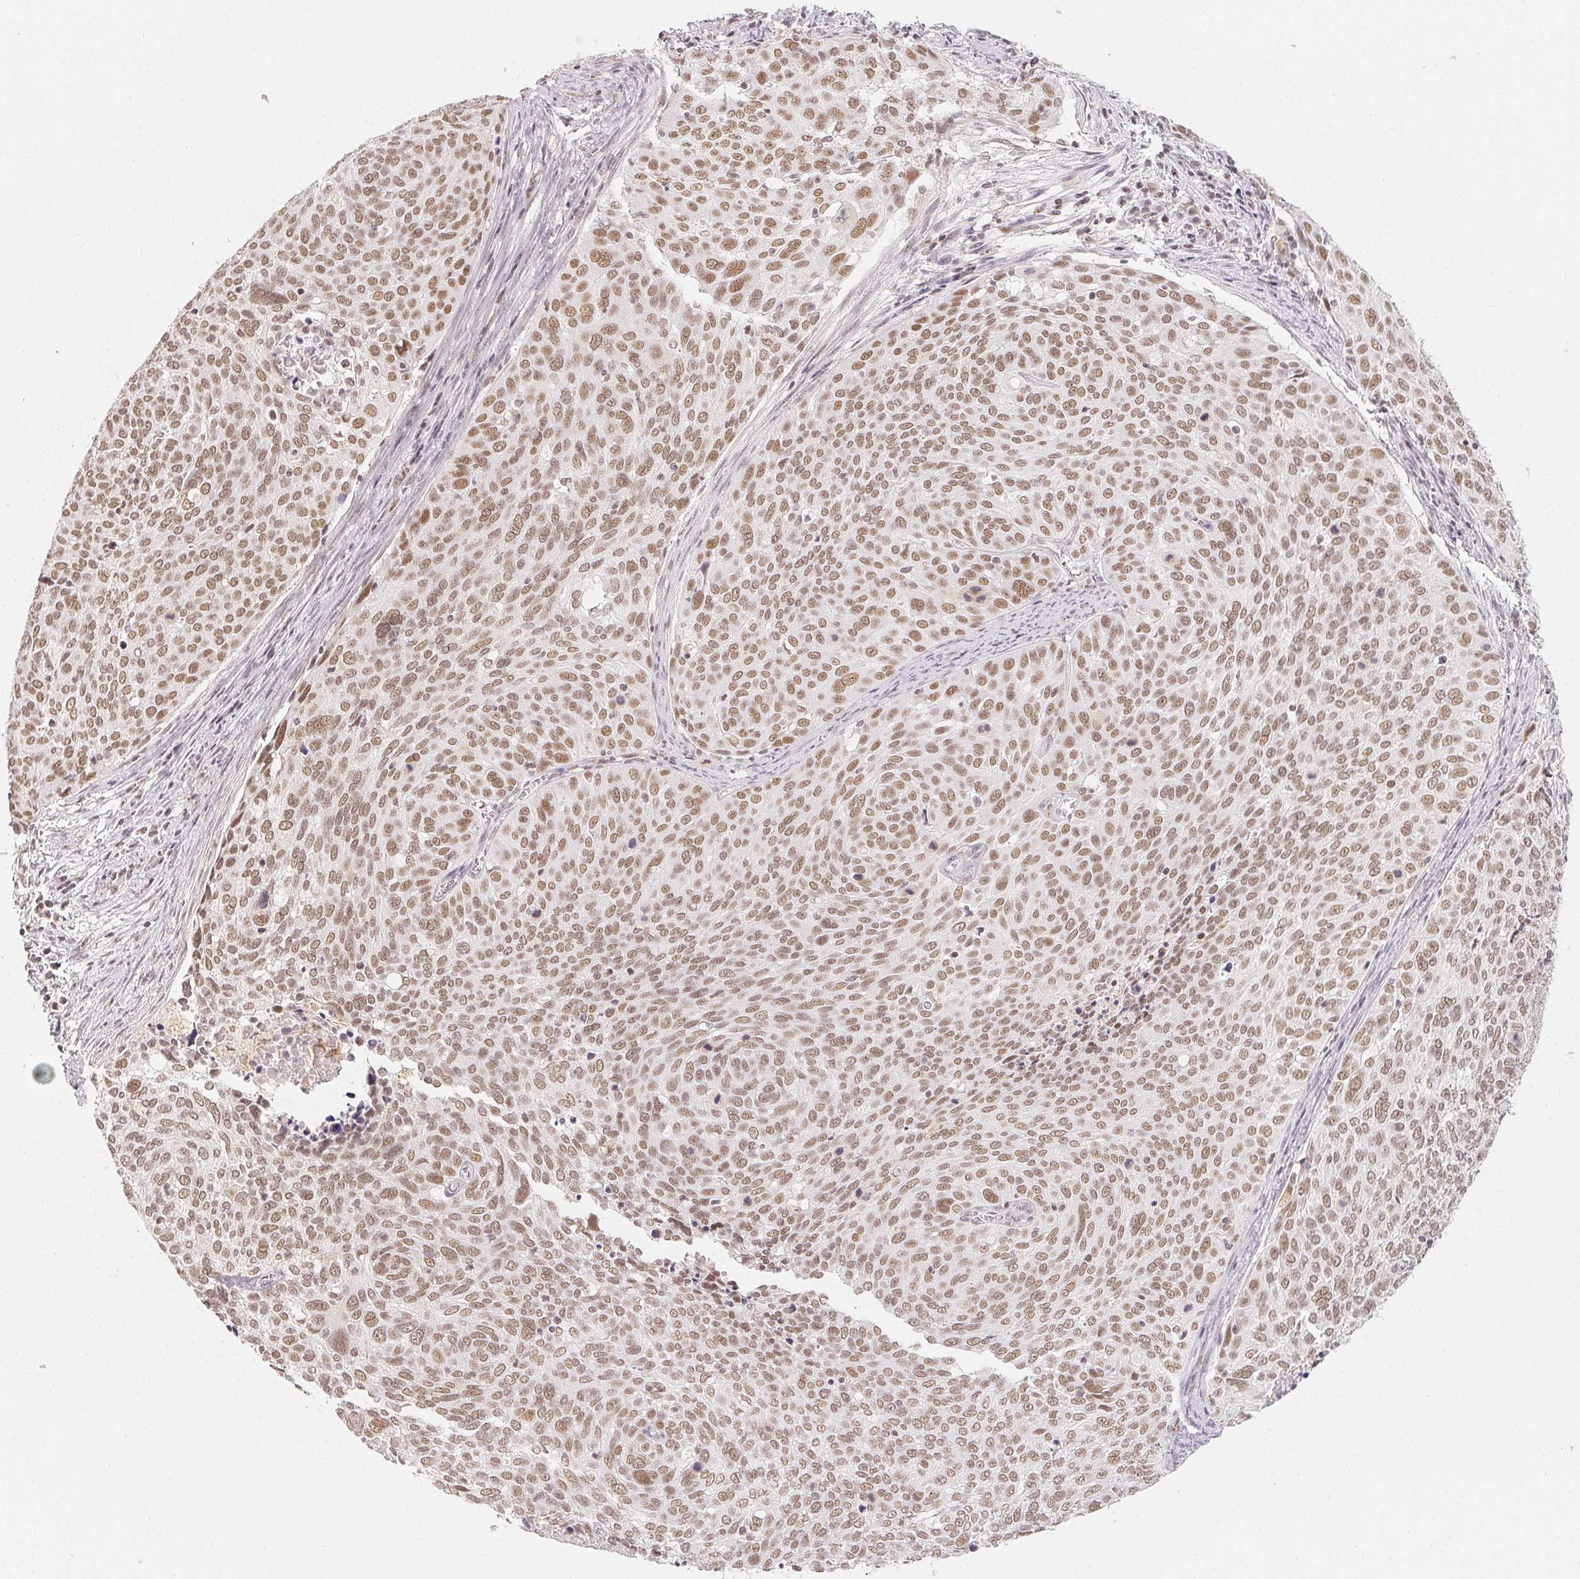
{"staining": {"intensity": "moderate", "quantity": ">75%", "location": "nuclear"}, "tissue": "cervical cancer", "cell_type": "Tumor cells", "image_type": "cancer", "snomed": [{"axis": "morphology", "description": "Squamous cell carcinoma, NOS"}, {"axis": "topography", "description": "Cervix"}], "caption": "The histopathology image exhibits a brown stain indicating the presence of a protein in the nuclear of tumor cells in cervical squamous cell carcinoma. (DAB = brown stain, brightfield microscopy at high magnification).", "gene": "NXF3", "patient": {"sex": "female", "age": 39}}